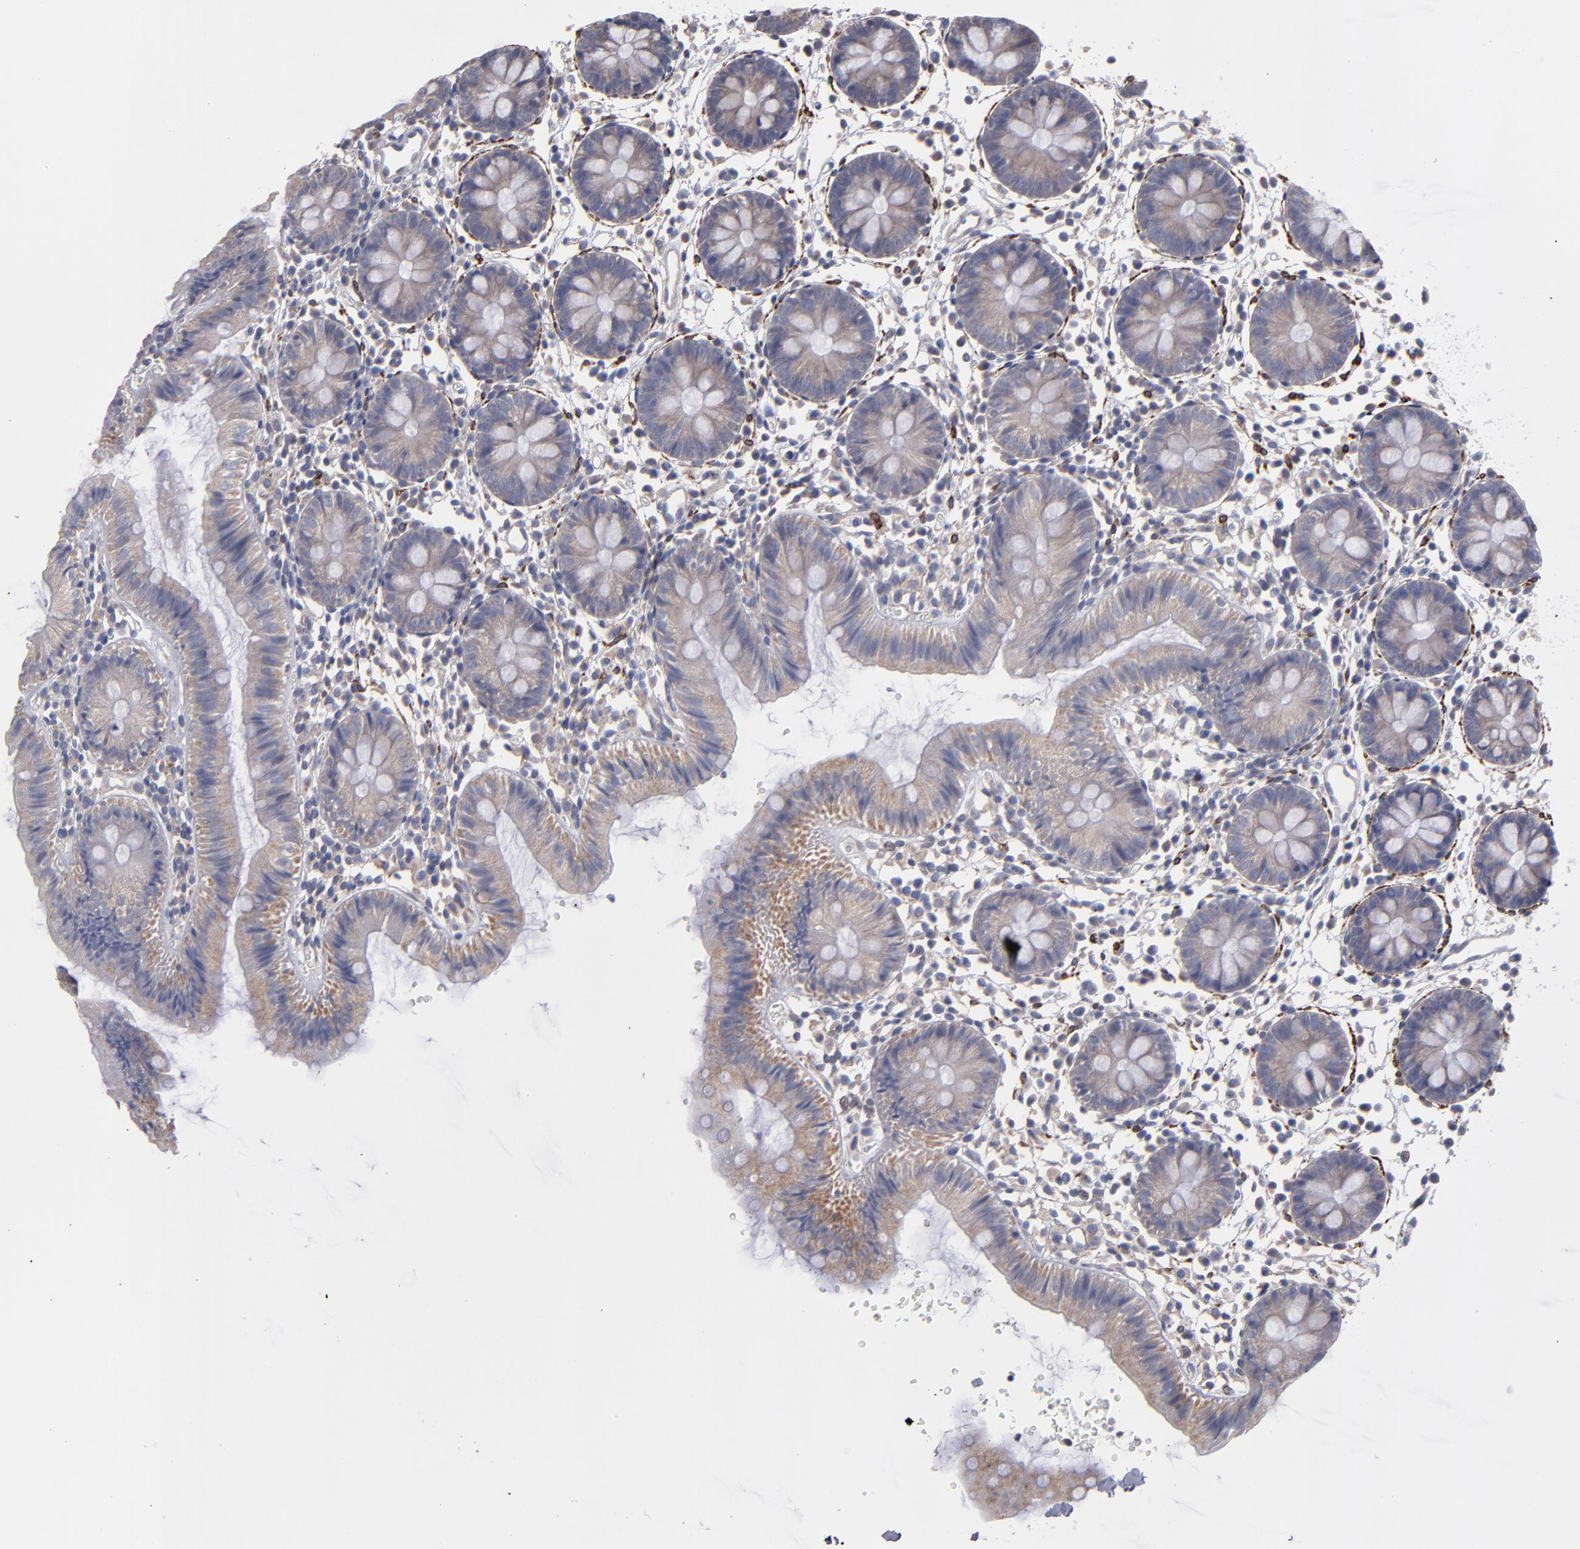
{"staining": {"intensity": "moderate", "quantity": ">75%", "location": "cytoplasmic/membranous"}, "tissue": "colon", "cell_type": "Endothelial cells", "image_type": "normal", "snomed": [{"axis": "morphology", "description": "Normal tissue, NOS"}, {"axis": "topography", "description": "Colon"}], "caption": "The immunohistochemical stain labels moderate cytoplasmic/membranous expression in endothelial cells of normal colon.", "gene": "SLMAP", "patient": {"sex": "male", "age": 14}}